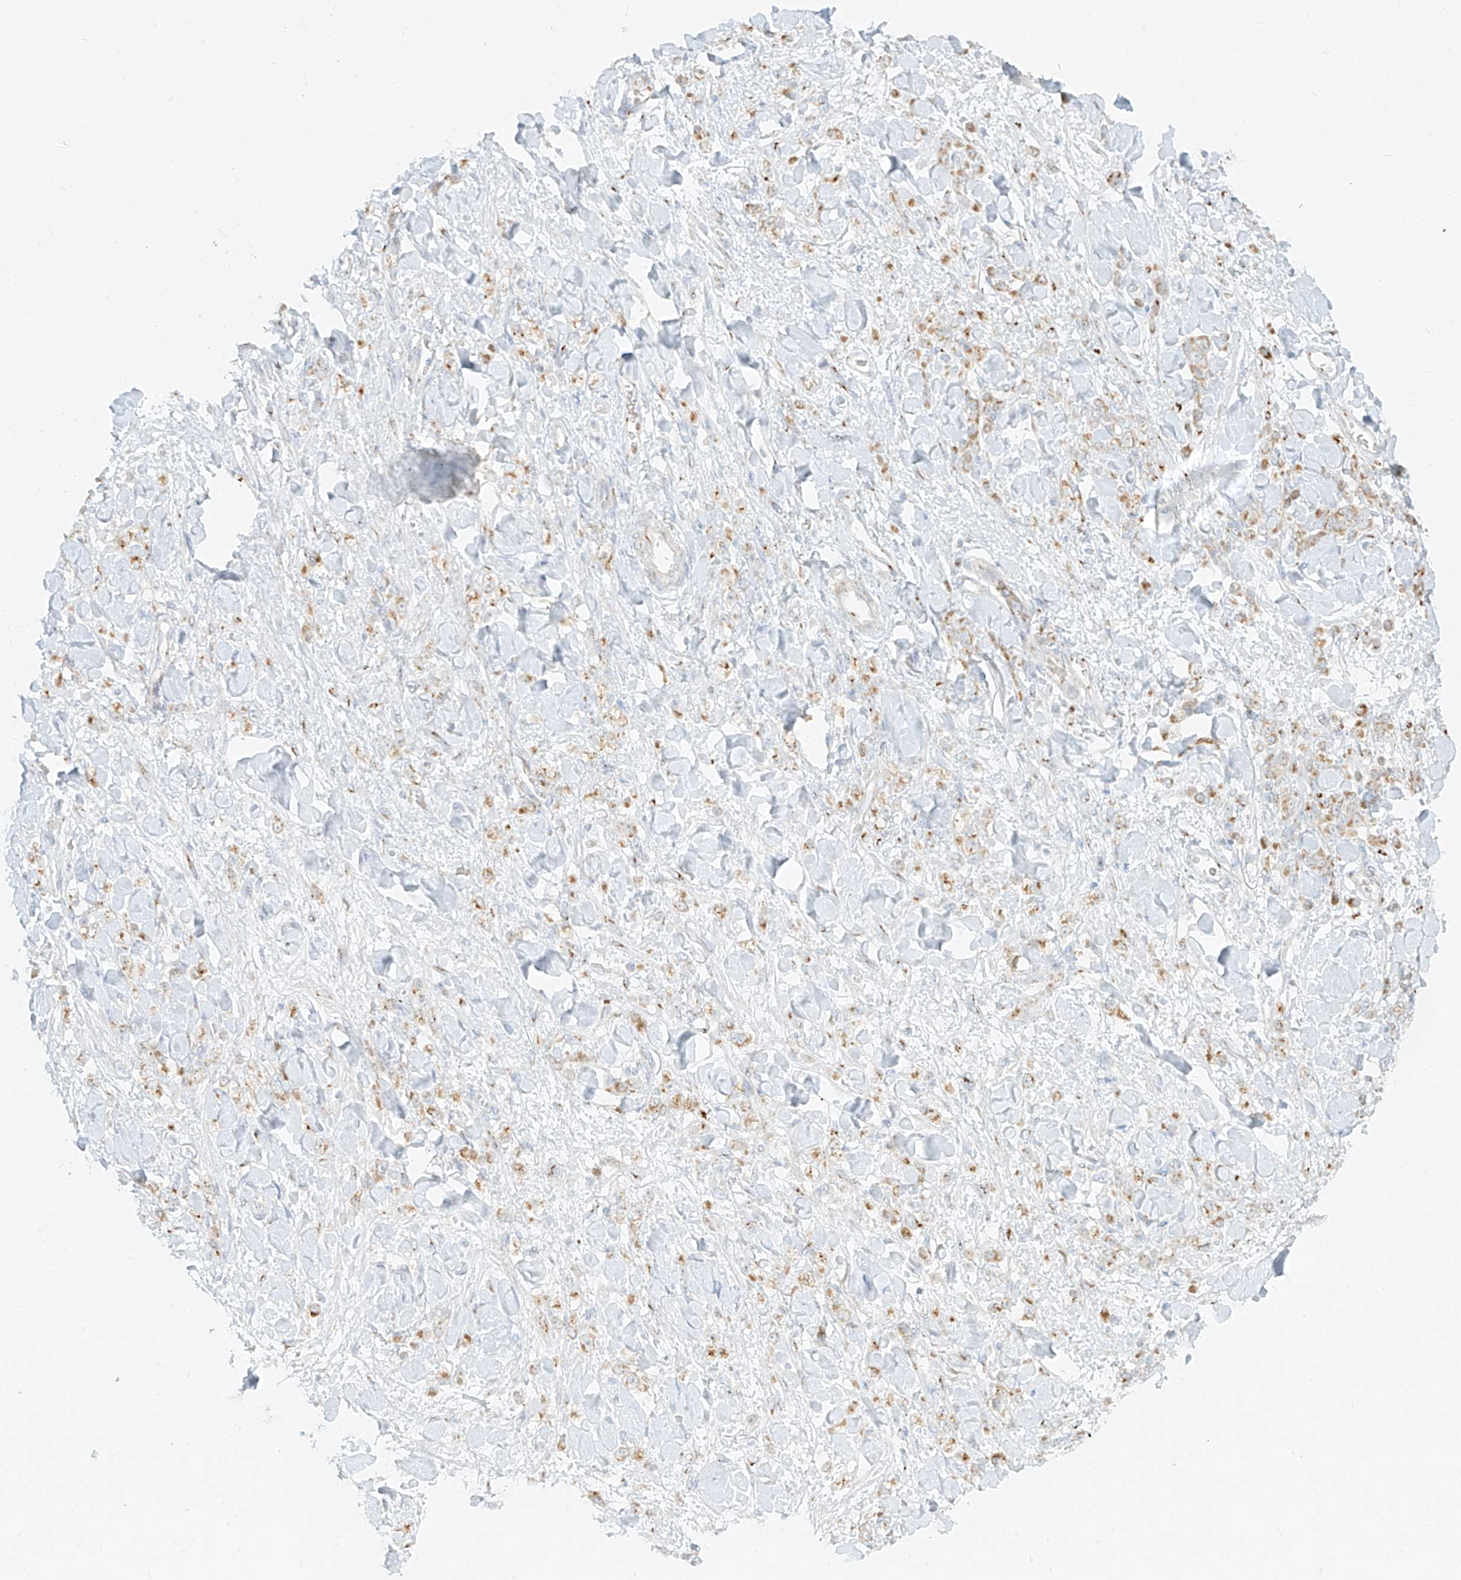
{"staining": {"intensity": "moderate", "quantity": ">75%", "location": "cytoplasmic/membranous"}, "tissue": "stomach cancer", "cell_type": "Tumor cells", "image_type": "cancer", "snomed": [{"axis": "morphology", "description": "Normal tissue, NOS"}, {"axis": "morphology", "description": "Adenocarcinoma, NOS"}, {"axis": "topography", "description": "Stomach"}], "caption": "DAB (3,3'-diaminobenzidine) immunohistochemical staining of human stomach cancer demonstrates moderate cytoplasmic/membranous protein positivity in about >75% of tumor cells.", "gene": "TMEM87B", "patient": {"sex": "male", "age": 82}}